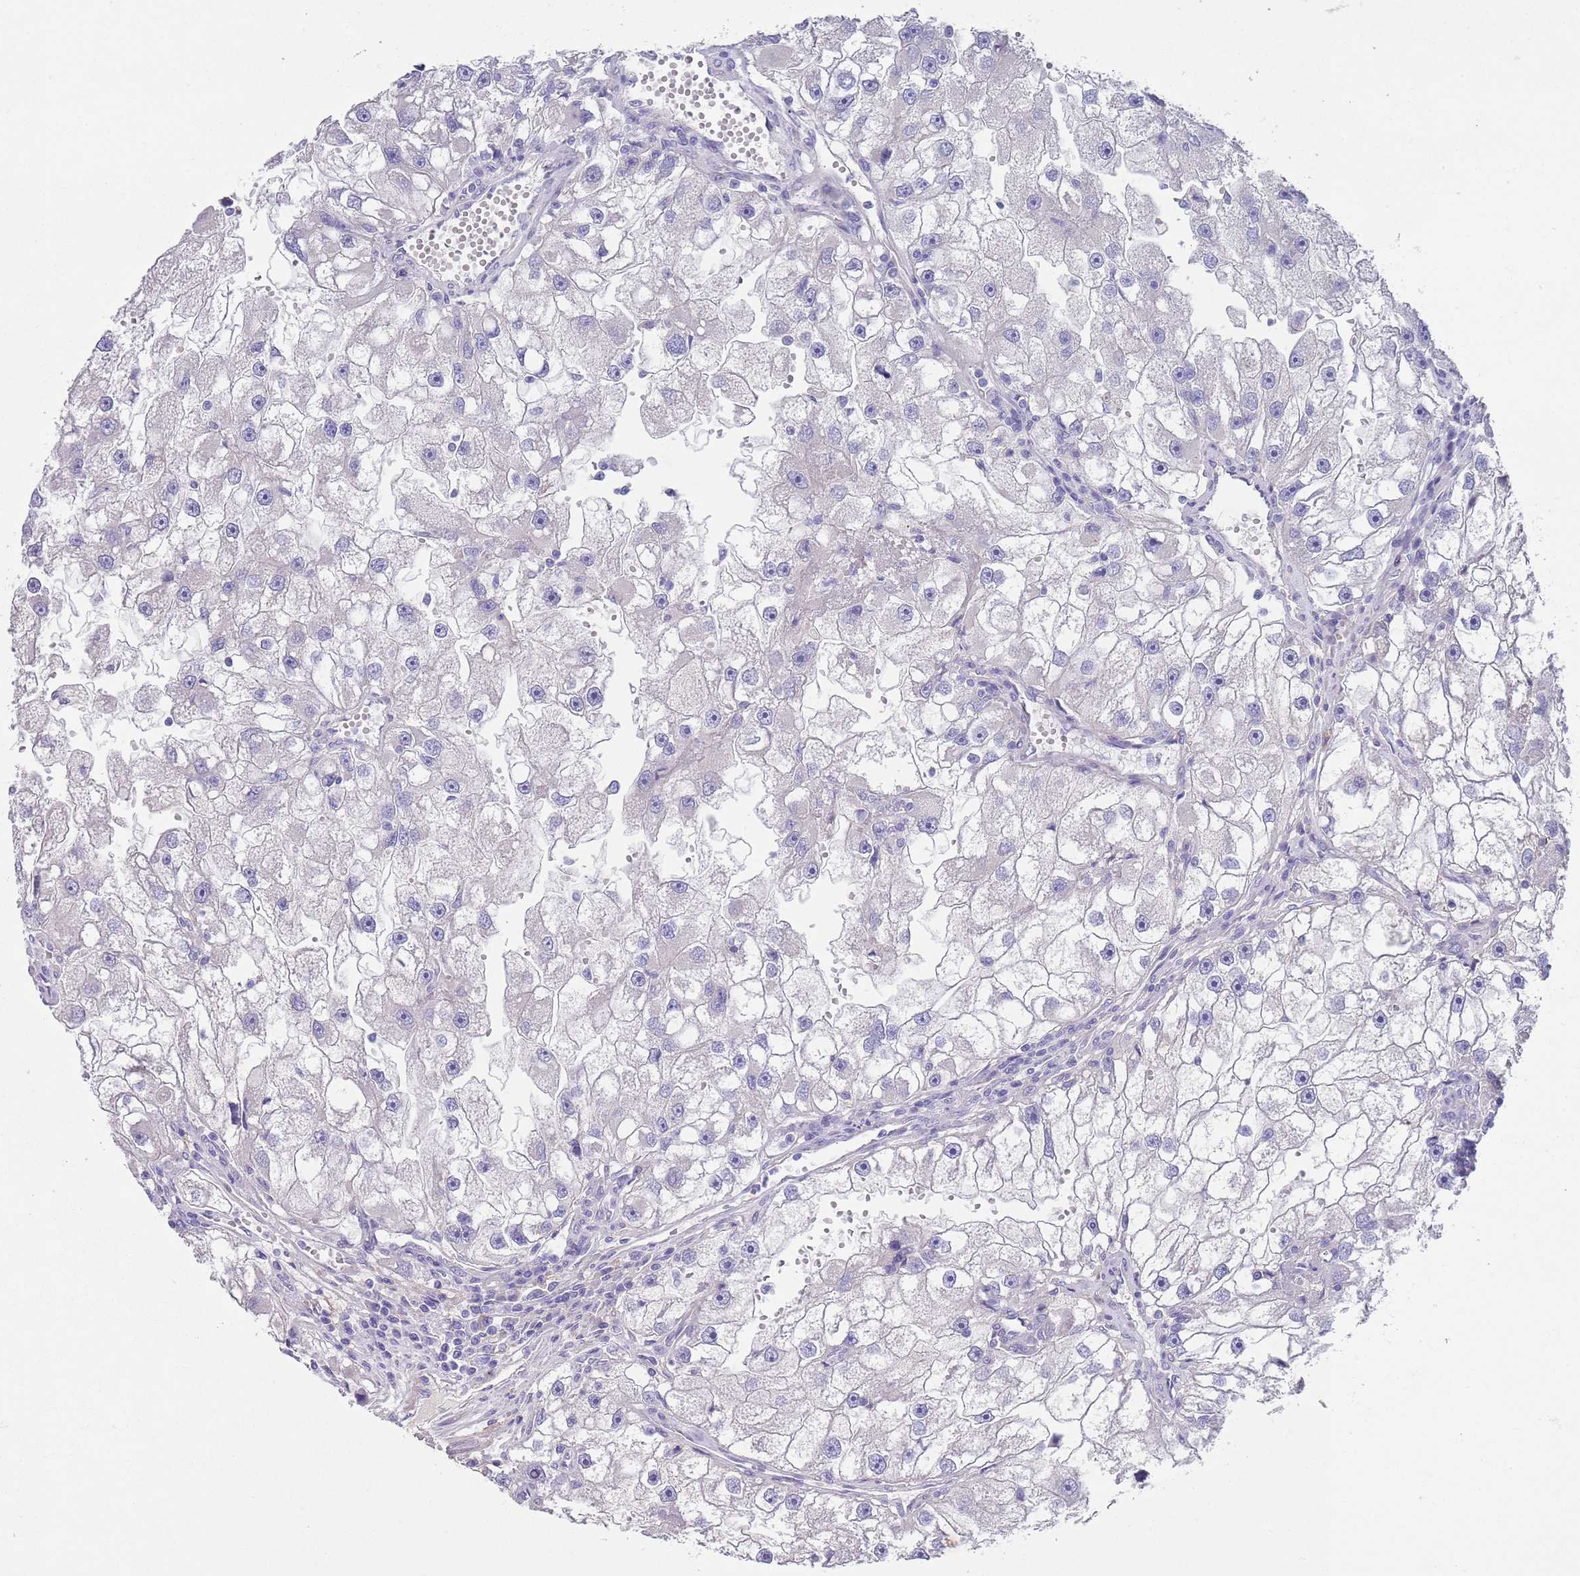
{"staining": {"intensity": "negative", "quantity": "none", "location": "none"}, "tissue": "renal cancer", "cell_type": "Tumor cells", "image_type": "cancer", "snomed": [{"axis": "morphology", "description": "Adenocarcinoma, NOS"}, {"axis": "topography", "description": "Kidney"}], "caption": "The immunohistochemistry (IHC) image has no significant positivity in tumor cells of renal adenocarcinoma tissue.", "gene": "RNF169", "patient": {"sex": "male", "age": 63}}